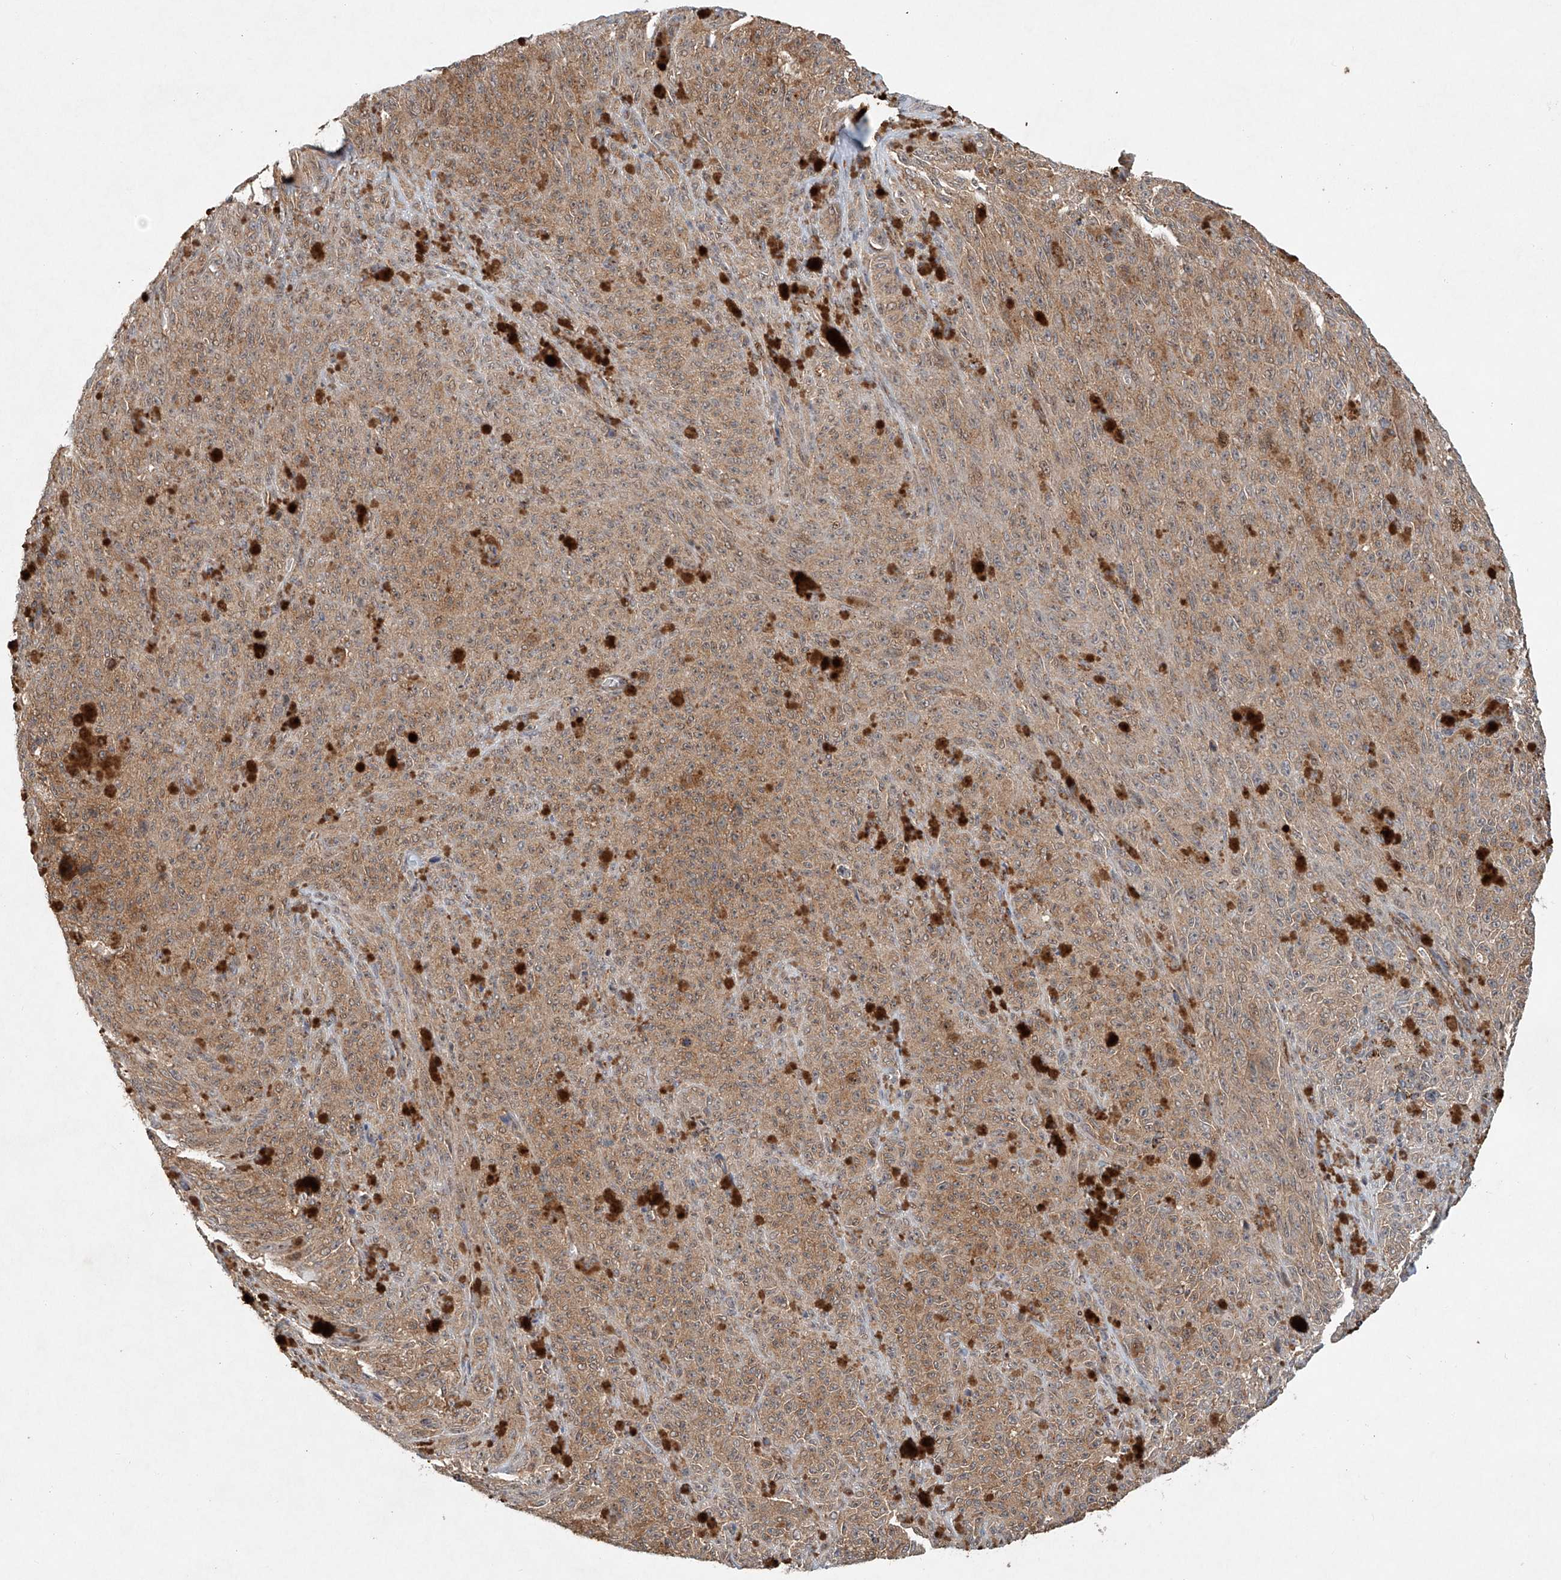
{"staining": {"intensity": "moderate", "quantity": ">75%", "location": "cytoplasmic/membranous"}, "tissue": "melanoma", "cell_type": "Tumor cells", "image_type": "cancer", "snomed": [{"axis": "morphology", "description": "Malignant melanoma, NOS"}, {"axis": "topography", "description": "Skin"}], "caption": "An immunohistochemistry histopathology image of tumor tissue is shown. Protein staining in brown highlights moderate cytoplasmic/membranous positivity in malignant melanoma within tumor cells.", "gene": "DCAF11", "patient": {"sex": "female", "age": 82}}